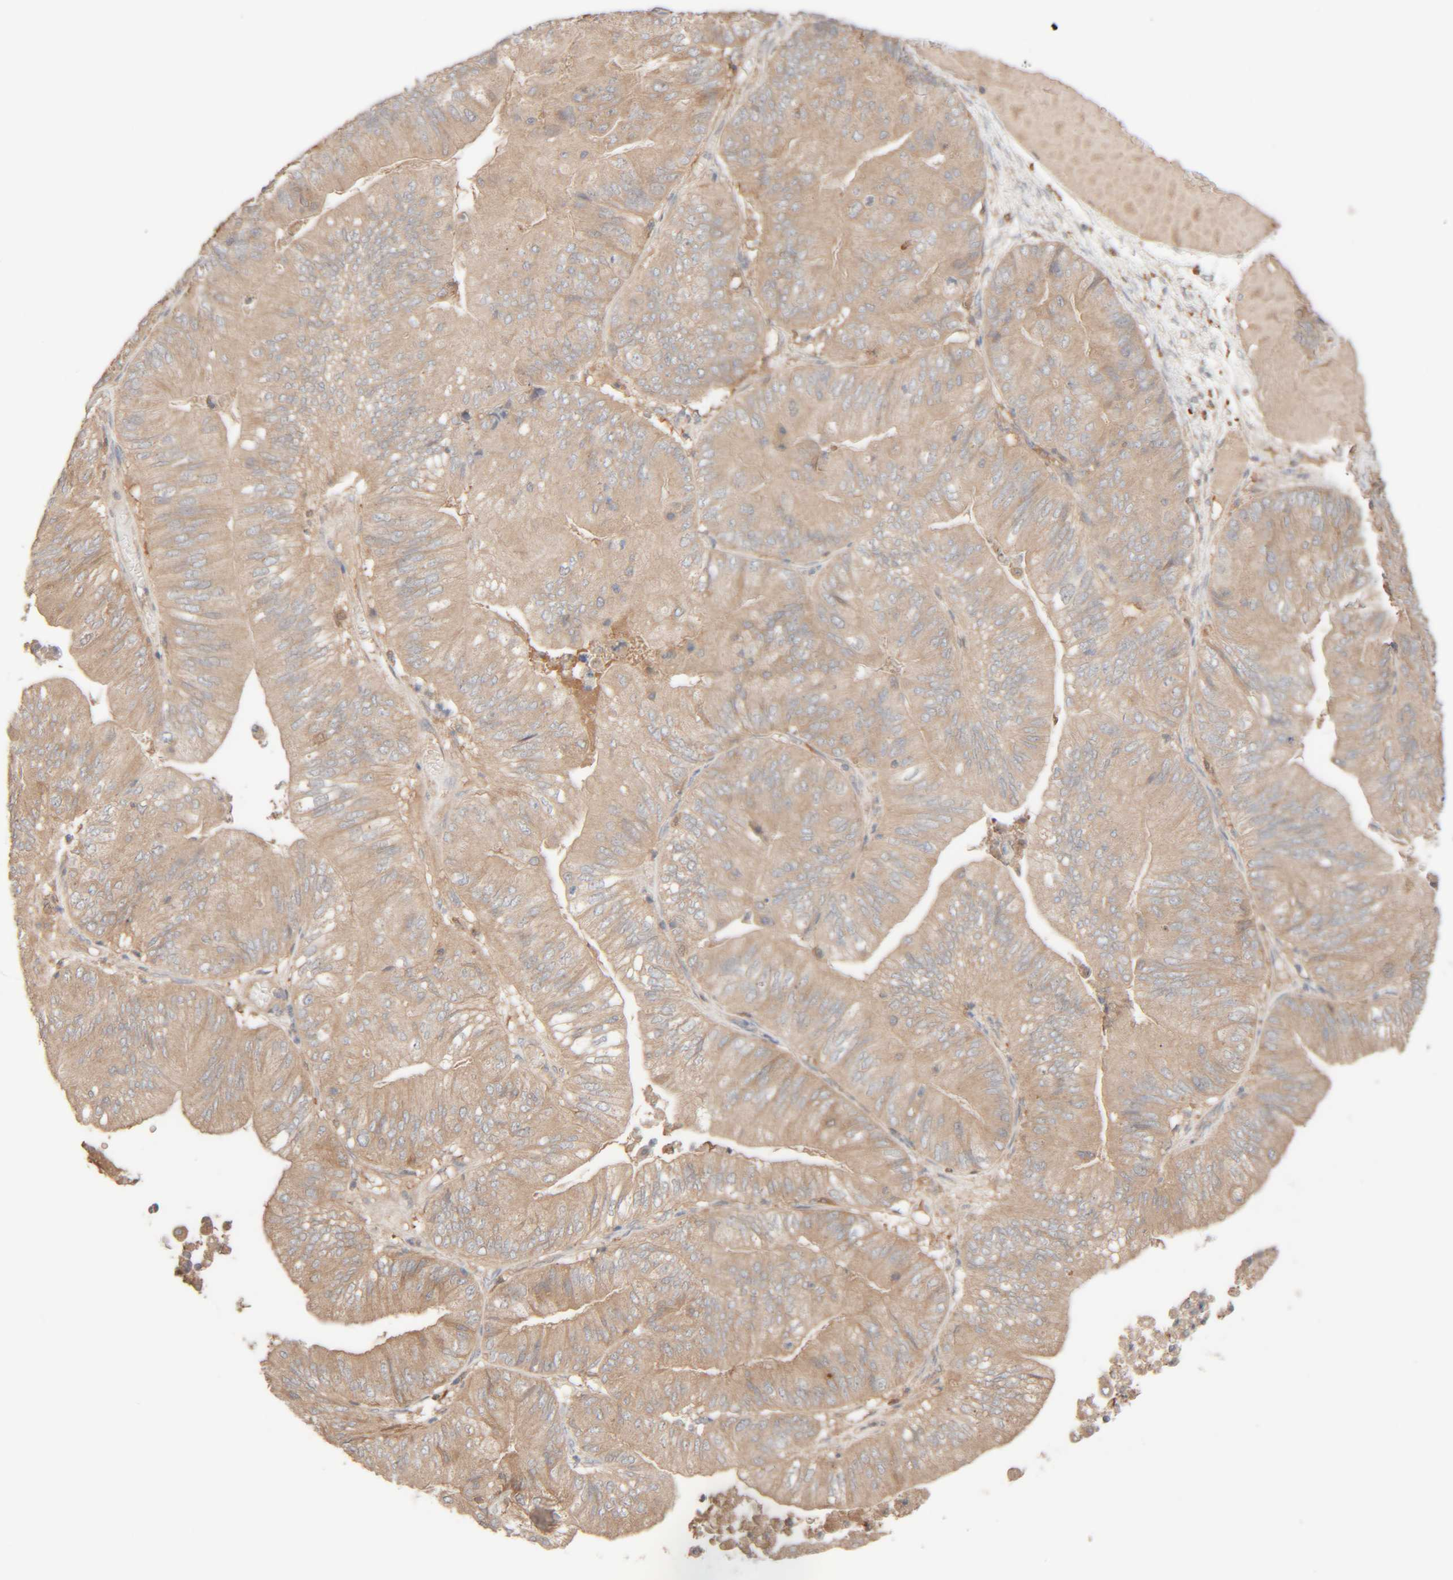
{"staining": {"intensity": "weak", "quantity": "25%-75%", "location": "cytoplasmic/membranous"}, "tissue": "ovarian cancer", "cell_type": "Tumor cells", "image_type": "cancer", "snomed": [{"axis": "morphology", "description": "Cystadenocarcinoma, mucinous, NOS"}, {"axis": "topography", "description": "Ovary"}], "caption": "Ovarian mucinous cystadenocarcinoma was stained to show a protein in brown. There is low levels of weak cytoplasmic/membranous positivity in approximately 25%-75% of tumor cells.", "gene": "TMEM192", "patient": {"sex": "female", "age": 61}}